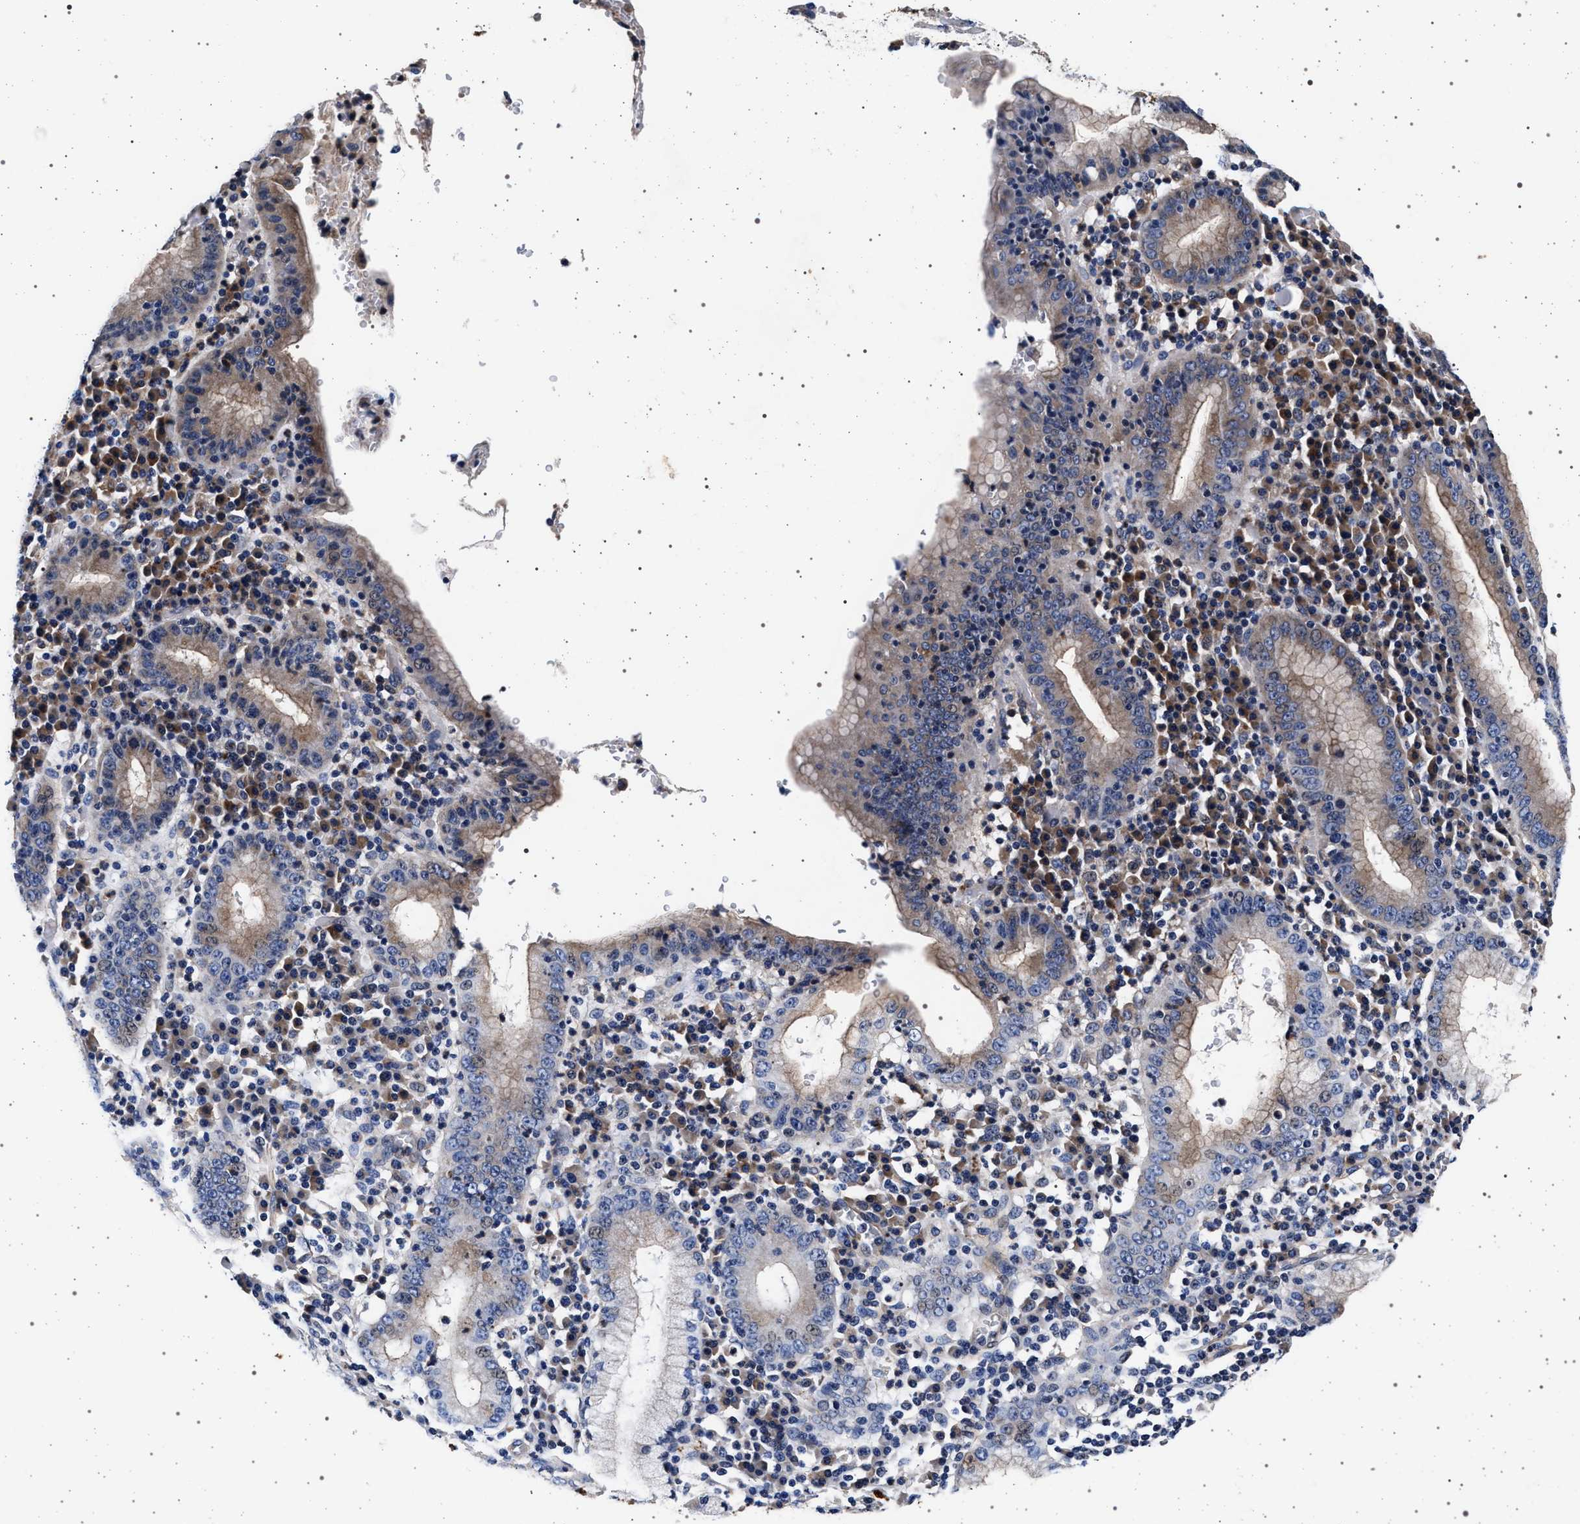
{"staining": {"intensity": "weak", "quantity": ">75%", "location": "cytoplasmic/membranous"}, "tissue": "stomach cancer", "cell_type": "Tumor cells", "image_type": "cancer", "snomed": [{"axis": "morphology", "description": "Adenocarcinoma, NOS"}, {"axis": "topography", "description": "Stomach"}], "caption": "There is low levels of weak cytoplasmic/membranous expression in tumor cells of adenocarcinoma (stomach), as demonstrated by immunohistochemical staining (brown color).", "gene": "KCNK6", "patient": {"sex": "male", "age": 82}}